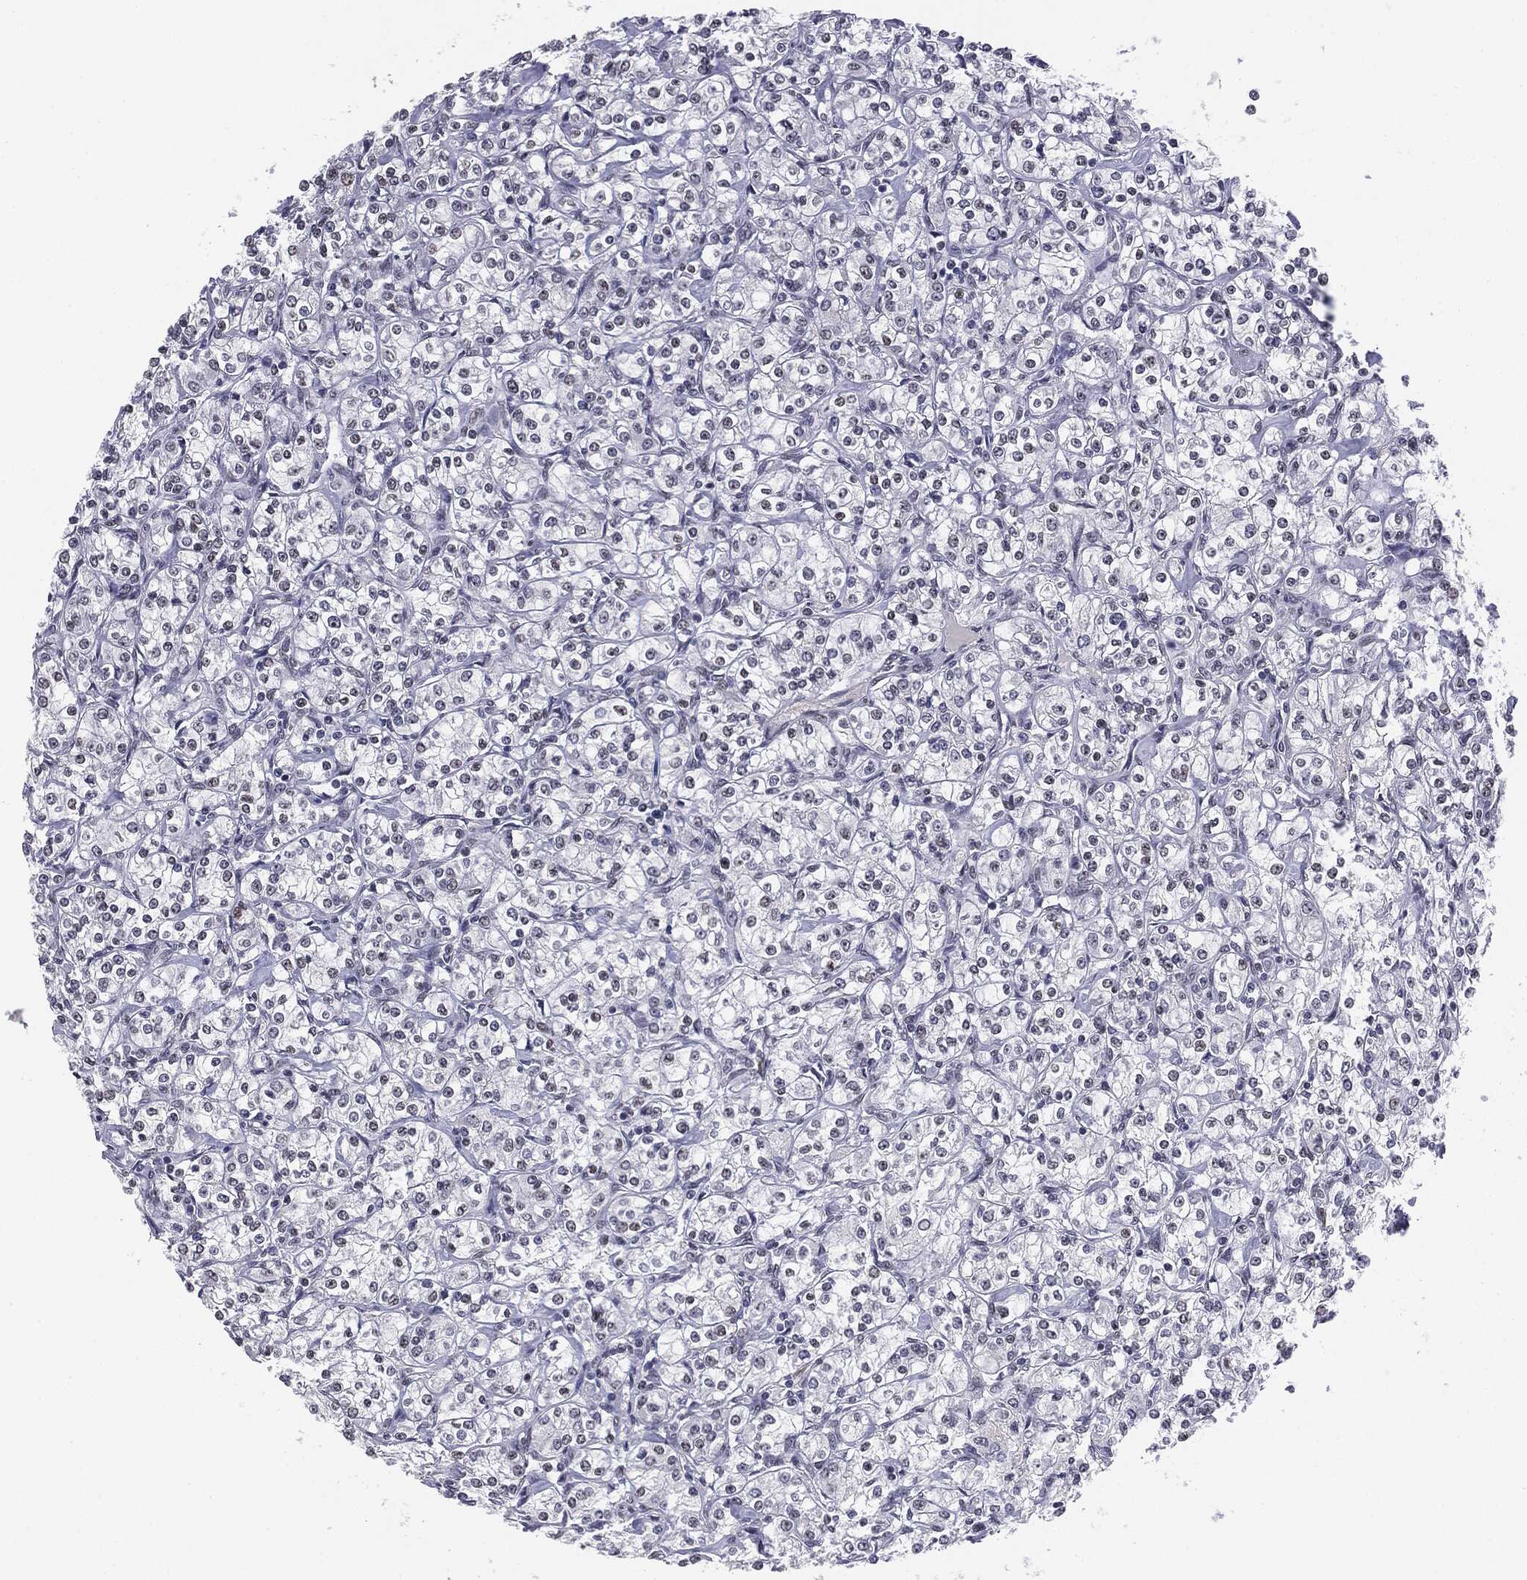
{"staining": {"intensity": "moderate", "quantity": "25%-75%", "location": "nuclear"}, "tissue": "renal cancer", "cell_type": "Tumor cells", "image_type": "cancer", "snomed": [{"axis": "morphology", "description": "Adenocarcinoma, NOS"}, {"axis": "topography", "description": "Kidney"}], "caption": "This is a histology image of immunohistochemistry (IHC) staining of renal cancer, which shows moderate expression in the nuclear of tumor cells.", "gene": "MDC1", "patient": {"sex": "male", "age": 77}}